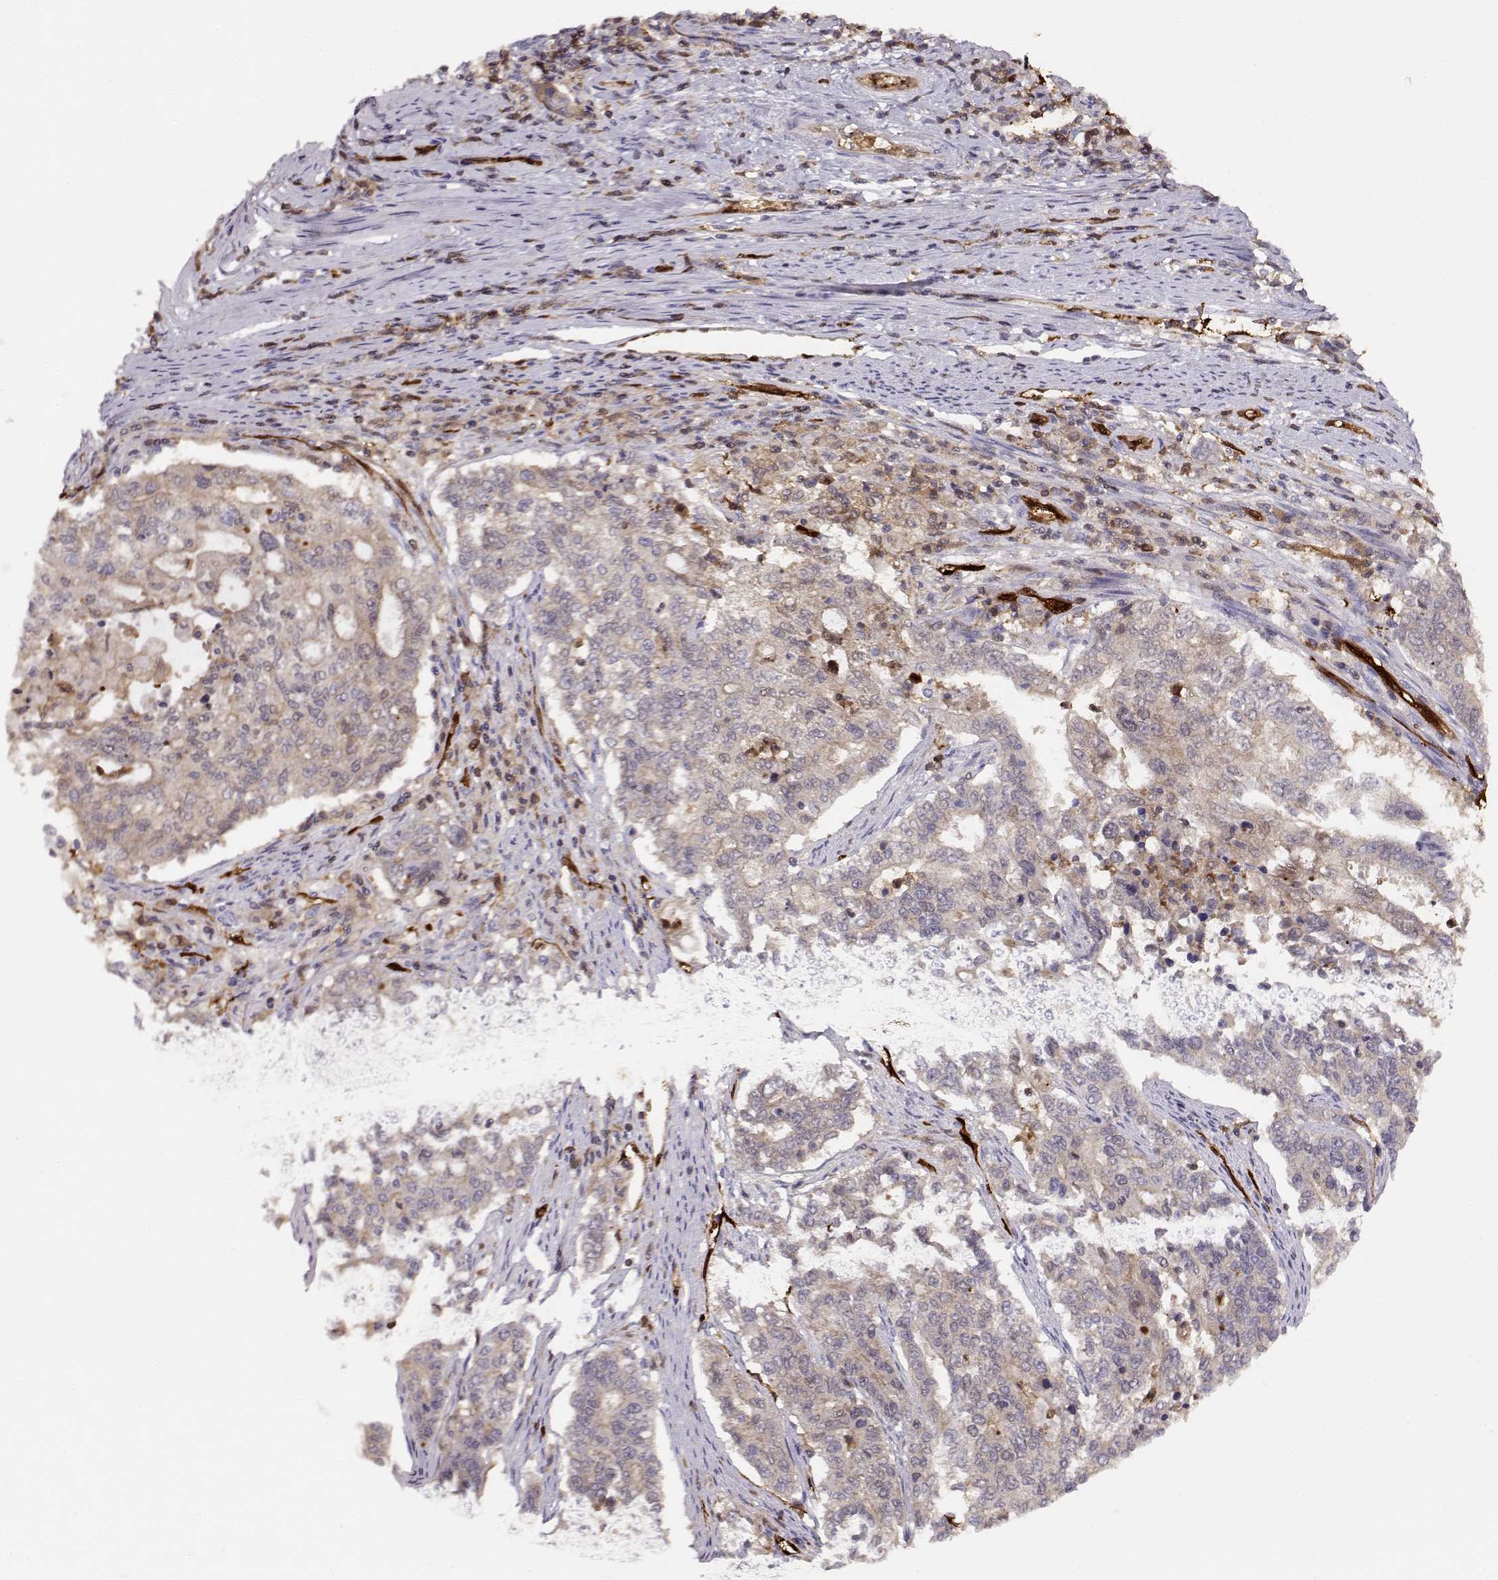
{"staining": {"intensity": "negative", "quantity": "none", "location": "none"}, "tissue": "endometrial cancer", "cell_type": "Tumor cells", "image_type": "cancer", "snomed": [{"axis": "morphology", "description": "Adenocarcinoma, NOS"}, {"axis": "topography", "description": "Uterus"}], "caption": "This photomicrograph is of endometrial cancer (adenocarcinoma) stained with immunohistochemistry (IHC) to label a protein in brown with the nuclei are counter-stained blue. There is no staining in tumor cells.", "gene": "PNP", "patient": {"sex": "female", "age": 59}}